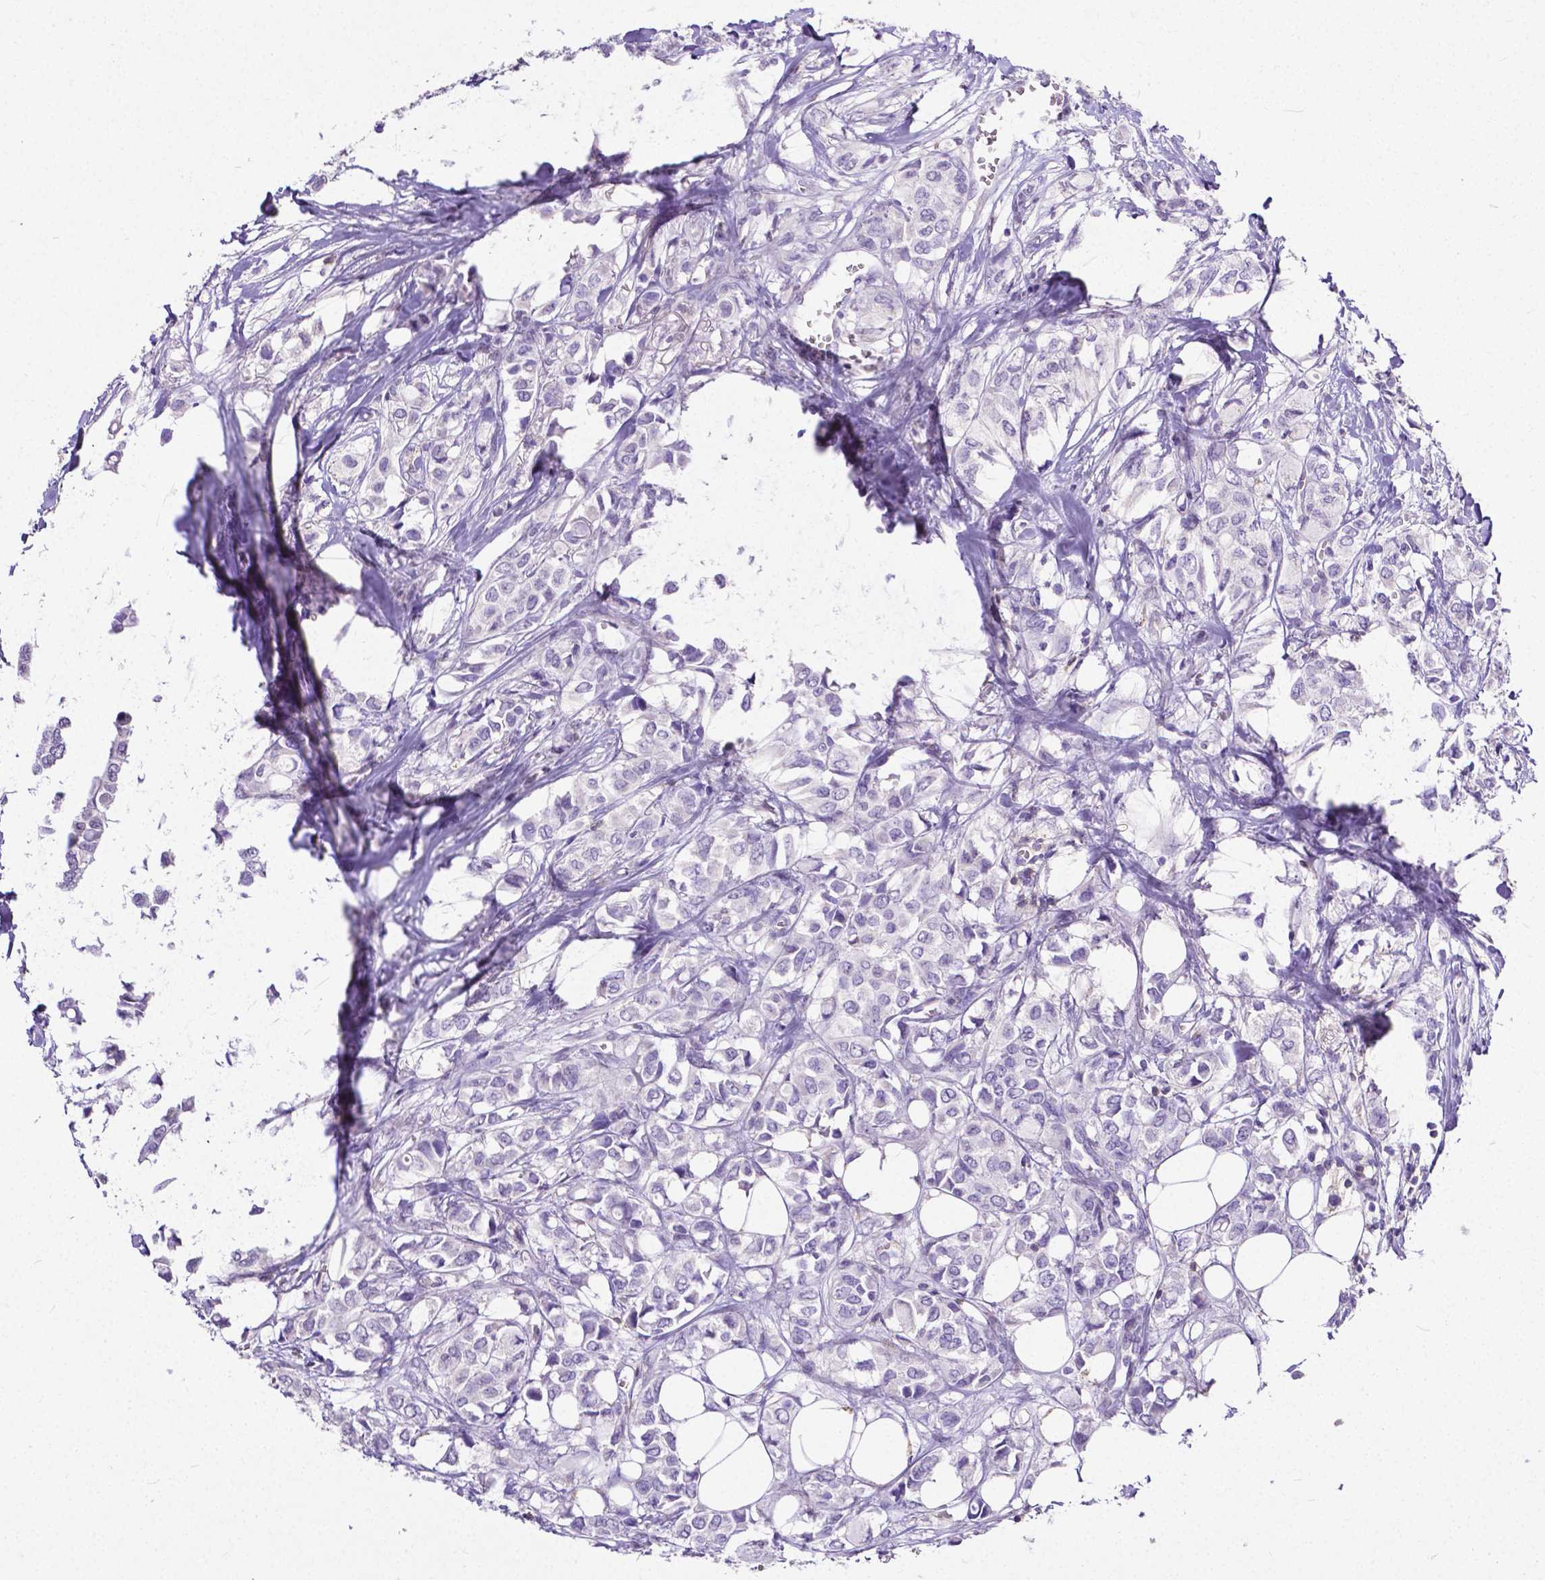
{"staining": {"intensity": "negative", "quantity": "none", "location": "none"}, "tissue": "breast cancer", "cell_type": "Tumor cells", "image_type": "cancer", "snomed": [{"axis": "morphology", "description": "Duct carcinoma"}, {"axis": "topography", "description": "Breast"}], "caption": "Immunohistochemistry (IHC) micrograph of human breast cancer stained for a protein (brown), which demonstrates no staining in tumor cells.", "gene": "CD4", "patient": {"sex": "female", "age": 85}}